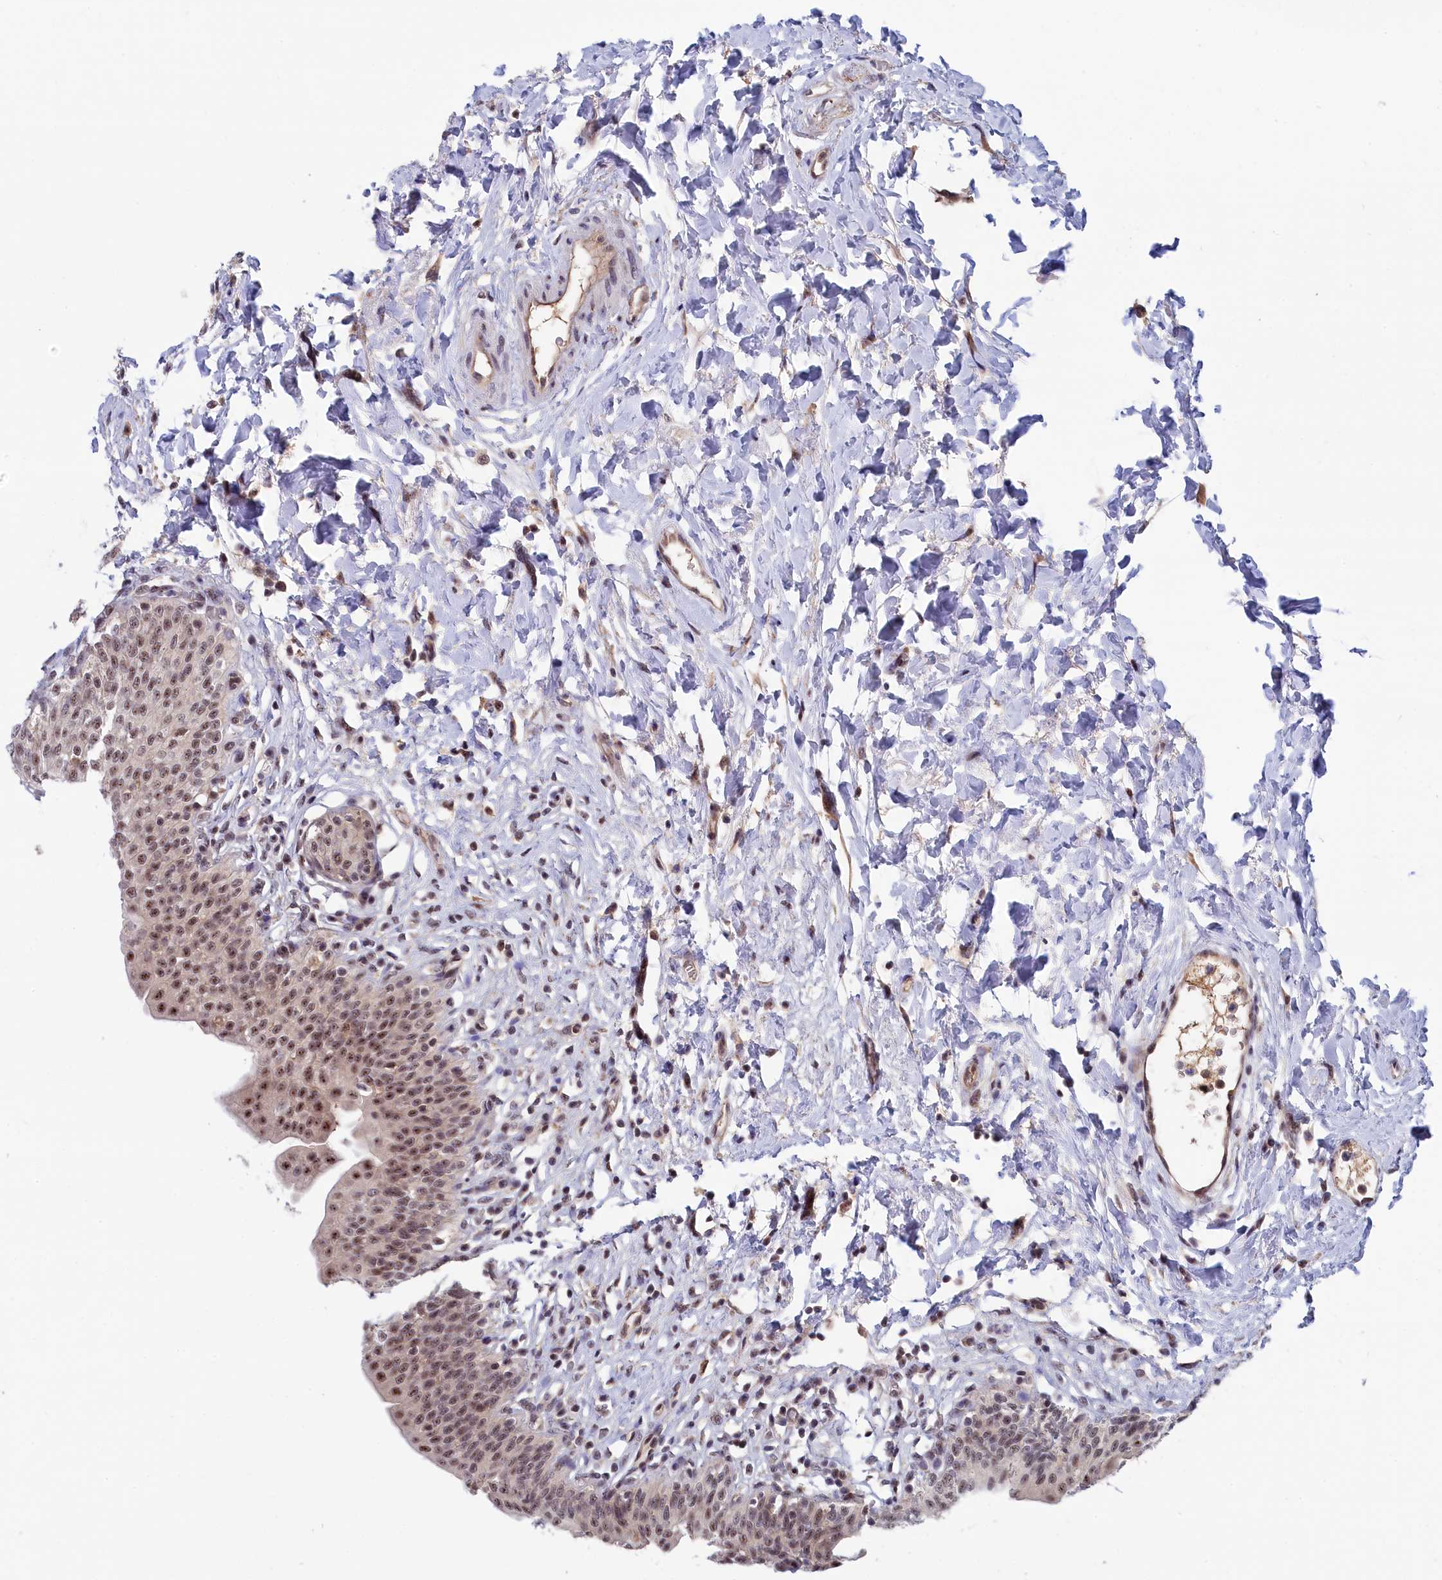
{"staining": {"intensity": "moderate", "quantity": ">75%", "location": "nuclear"}, "tissue": "urinary bladder", "cell_type": "Urothelial cells", "image_type": "normal", "snomed": [{"axis": "morphology", "description": "Normal tissue, NOS"}, {"axis": "topography", "description": "Urinary bladder"}], "caption": "Urinary bladder stained with a brown dye demonstrates moderate nuclear positive expression in about >75% of urothelial cells.", "gene": "TAB1", "patient": {"sex": "male", "age": 83}}